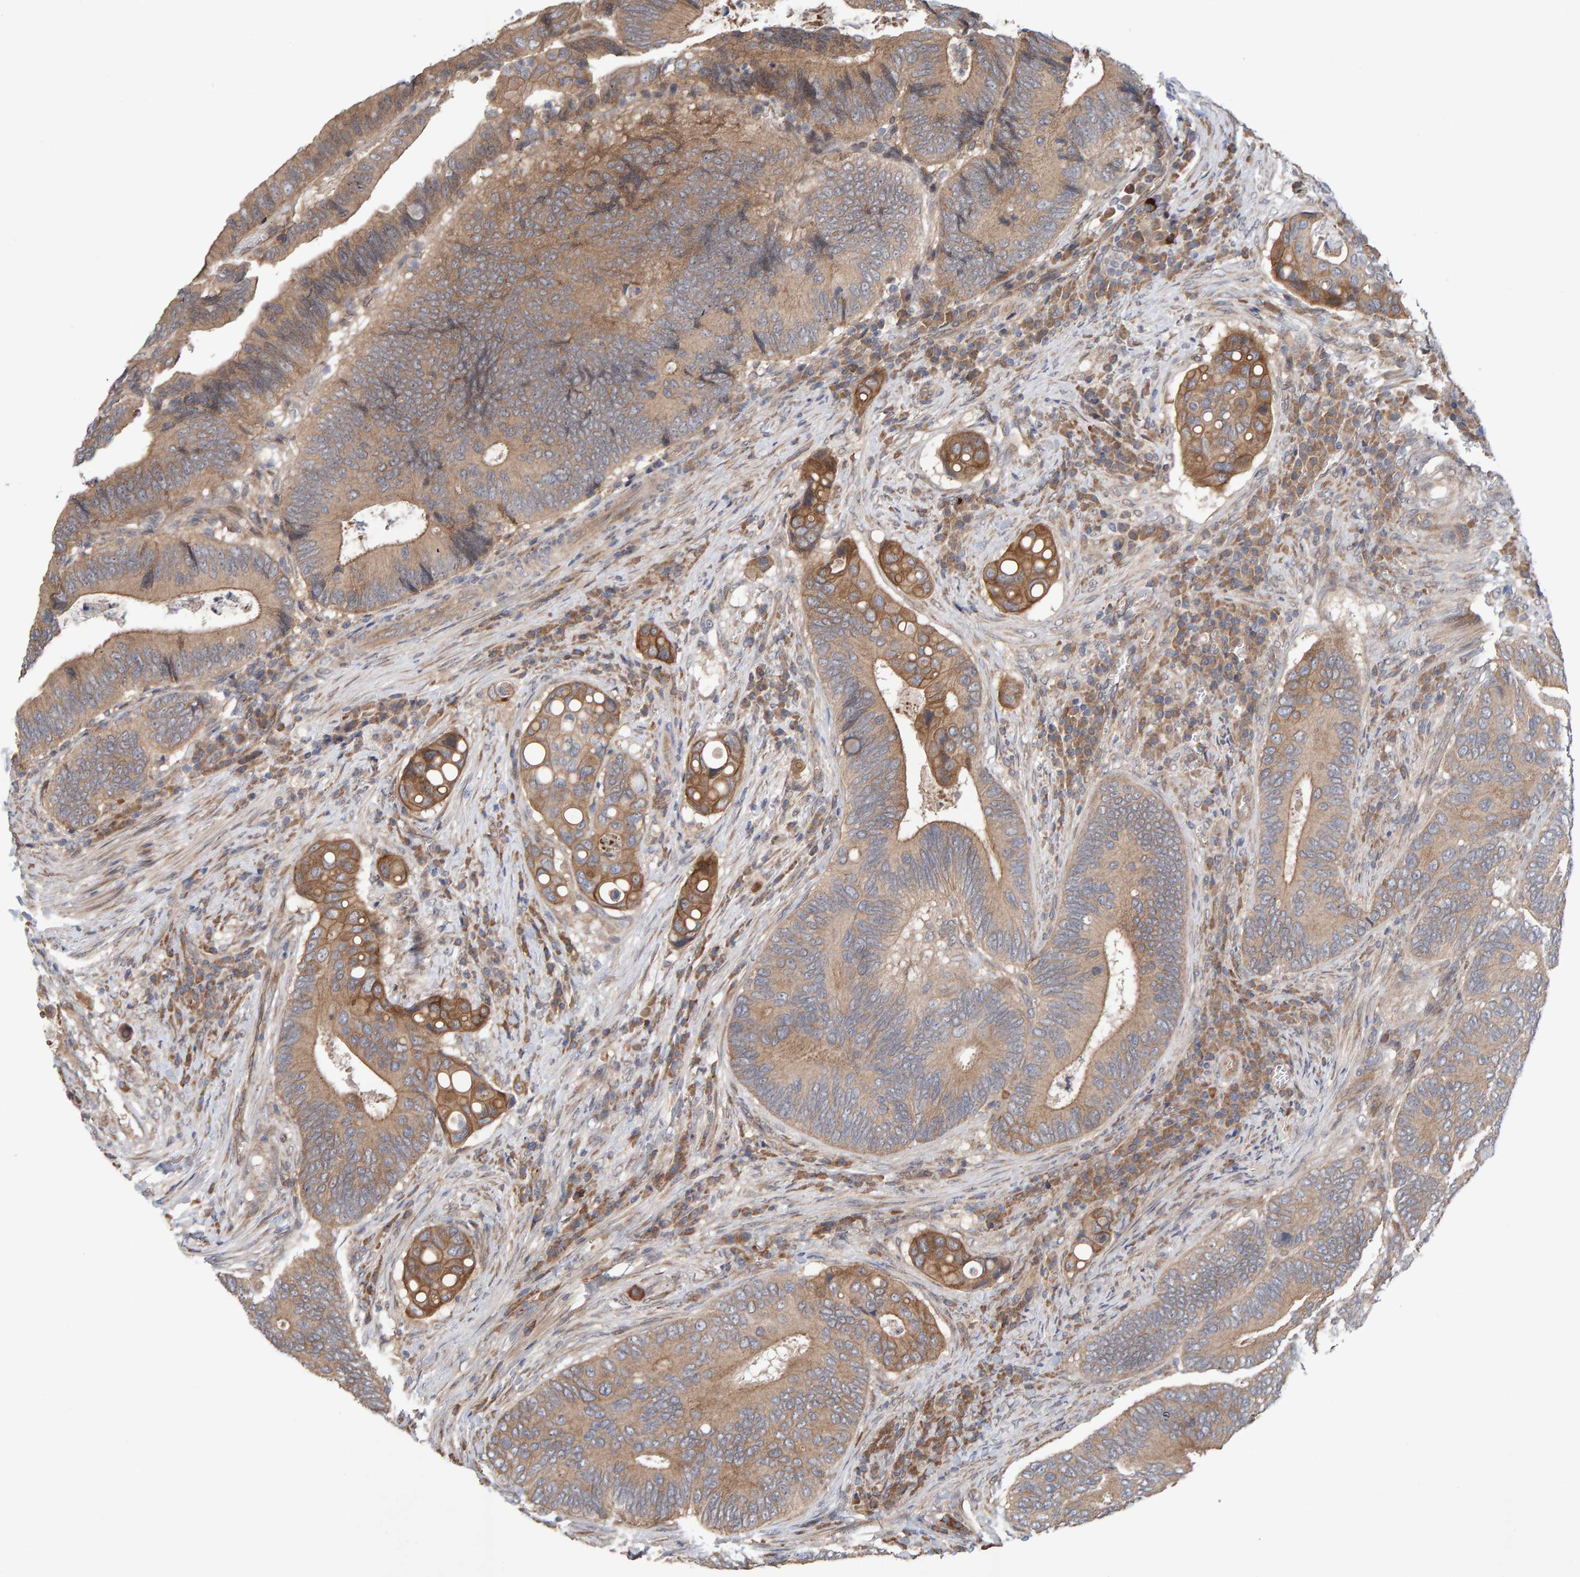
{"staining": {"intensity": "moderate", "quantity": ">75%", "location": "cytoplasmic/membranous"}, "tissue": "colorectal cancer", "cell_type": "Tumor cells", "image_type": "cancer", "snomed": [{"axis": "morphology", "description": "Inflammation, NOS"}, {"axis": "morphology", "description": "Adenocarcinoma, NOS"}, {"axis": "topography", "description": "Colon"}], "caption": "Immunohistochemical staining of colorectal cancer exhibits medium levels of moderate cytoplasmic/membranous positivity in about >75% of tumor cells.", "gene": "LRSAM1", "patient": {"sex": "male", "age": 72}}